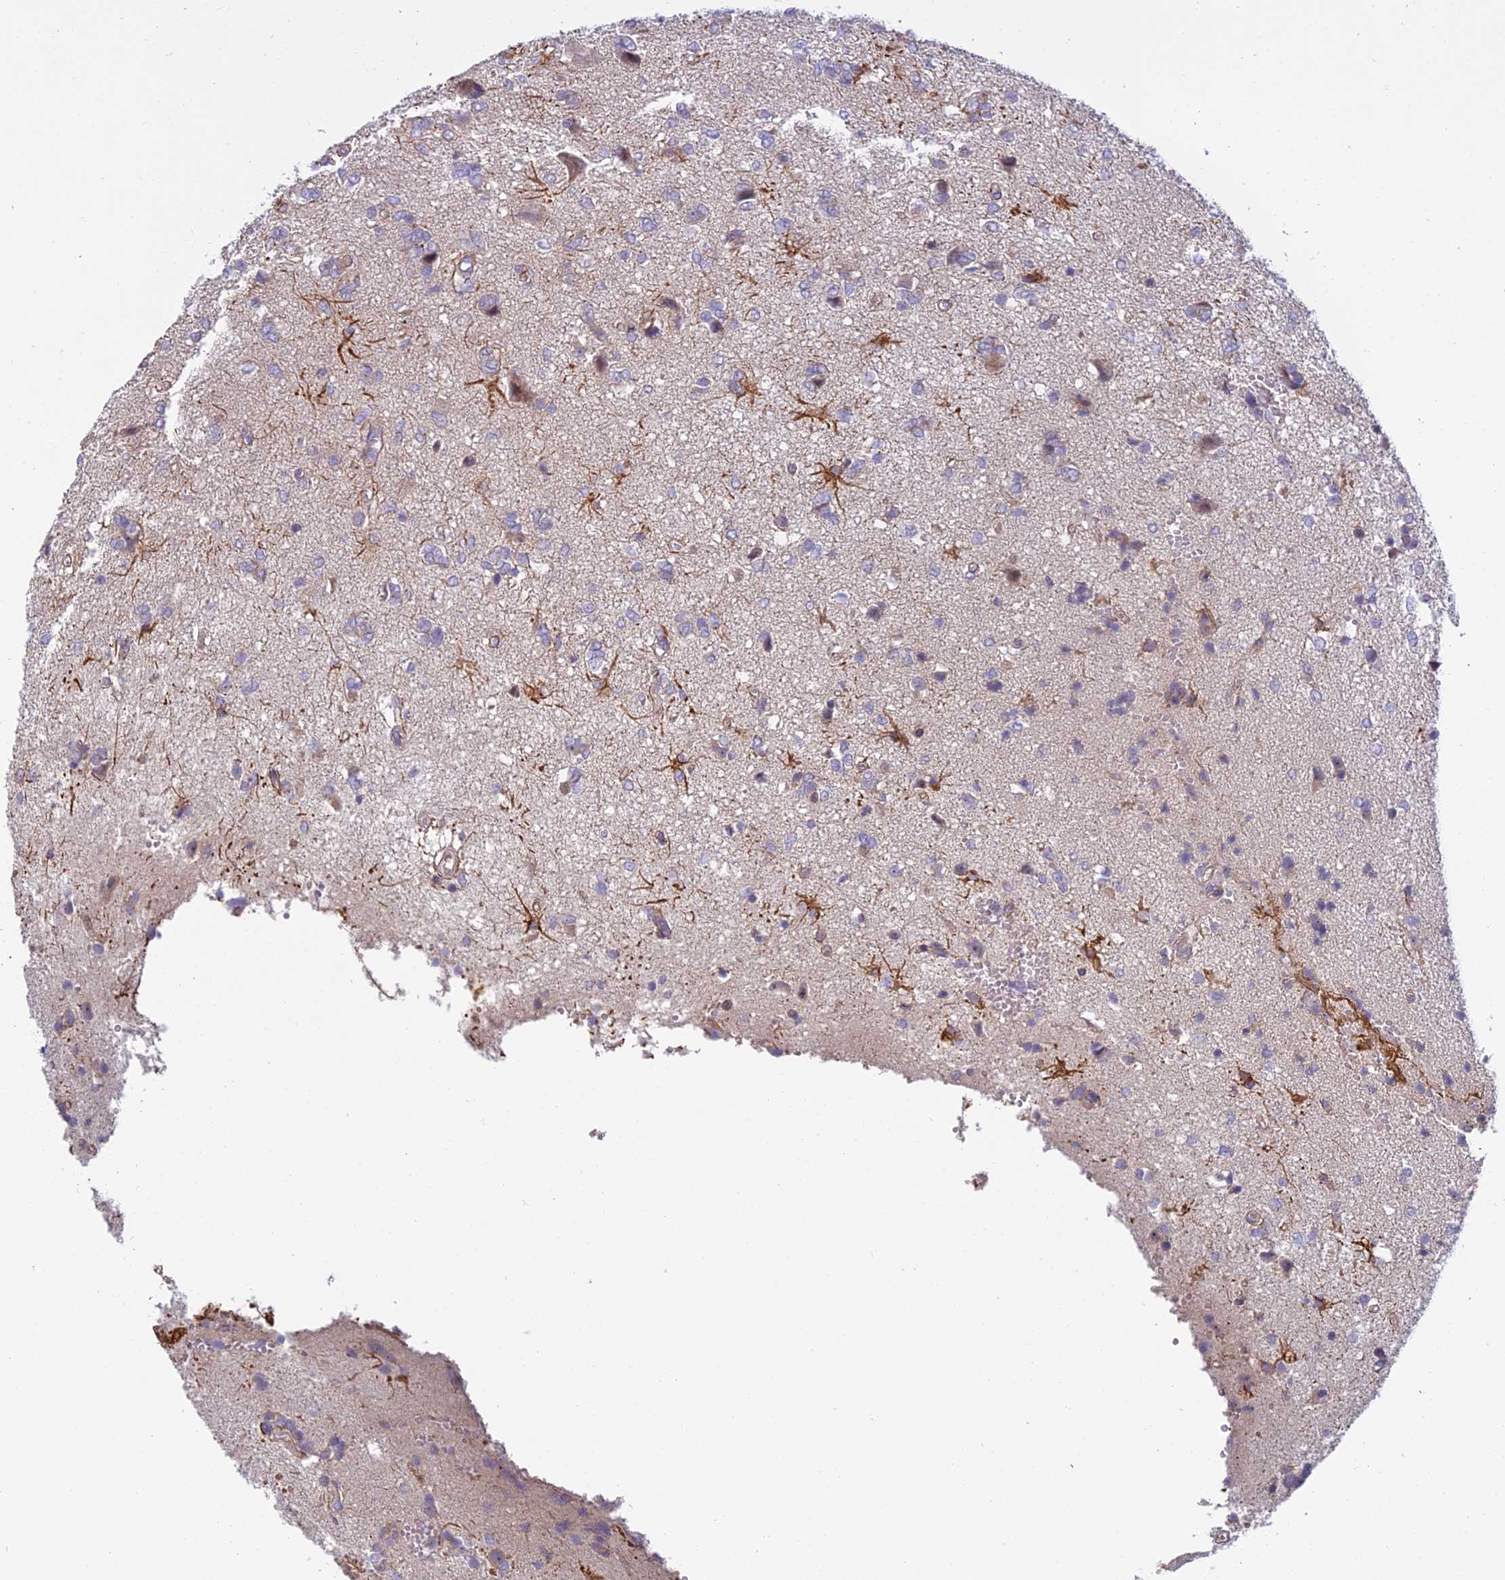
{"staining": {"intensity": "weak", "quantity": "<25%", "location": "cytoplasmic/membranous"}, "tissue": "glioma", "cell_type": "Tumor cells", "image_type": "cancer", "snomed": [{"axis": "morphology", "description": "Glioma, malignant, High grade"}, {"axis": "topography", "description": "Brain"}], "caption": "Tumor cells show no significant staining in malignant glioma (high-grade).", "gene": "DUS2", "patient": {"sex": "female", "age": 59}}